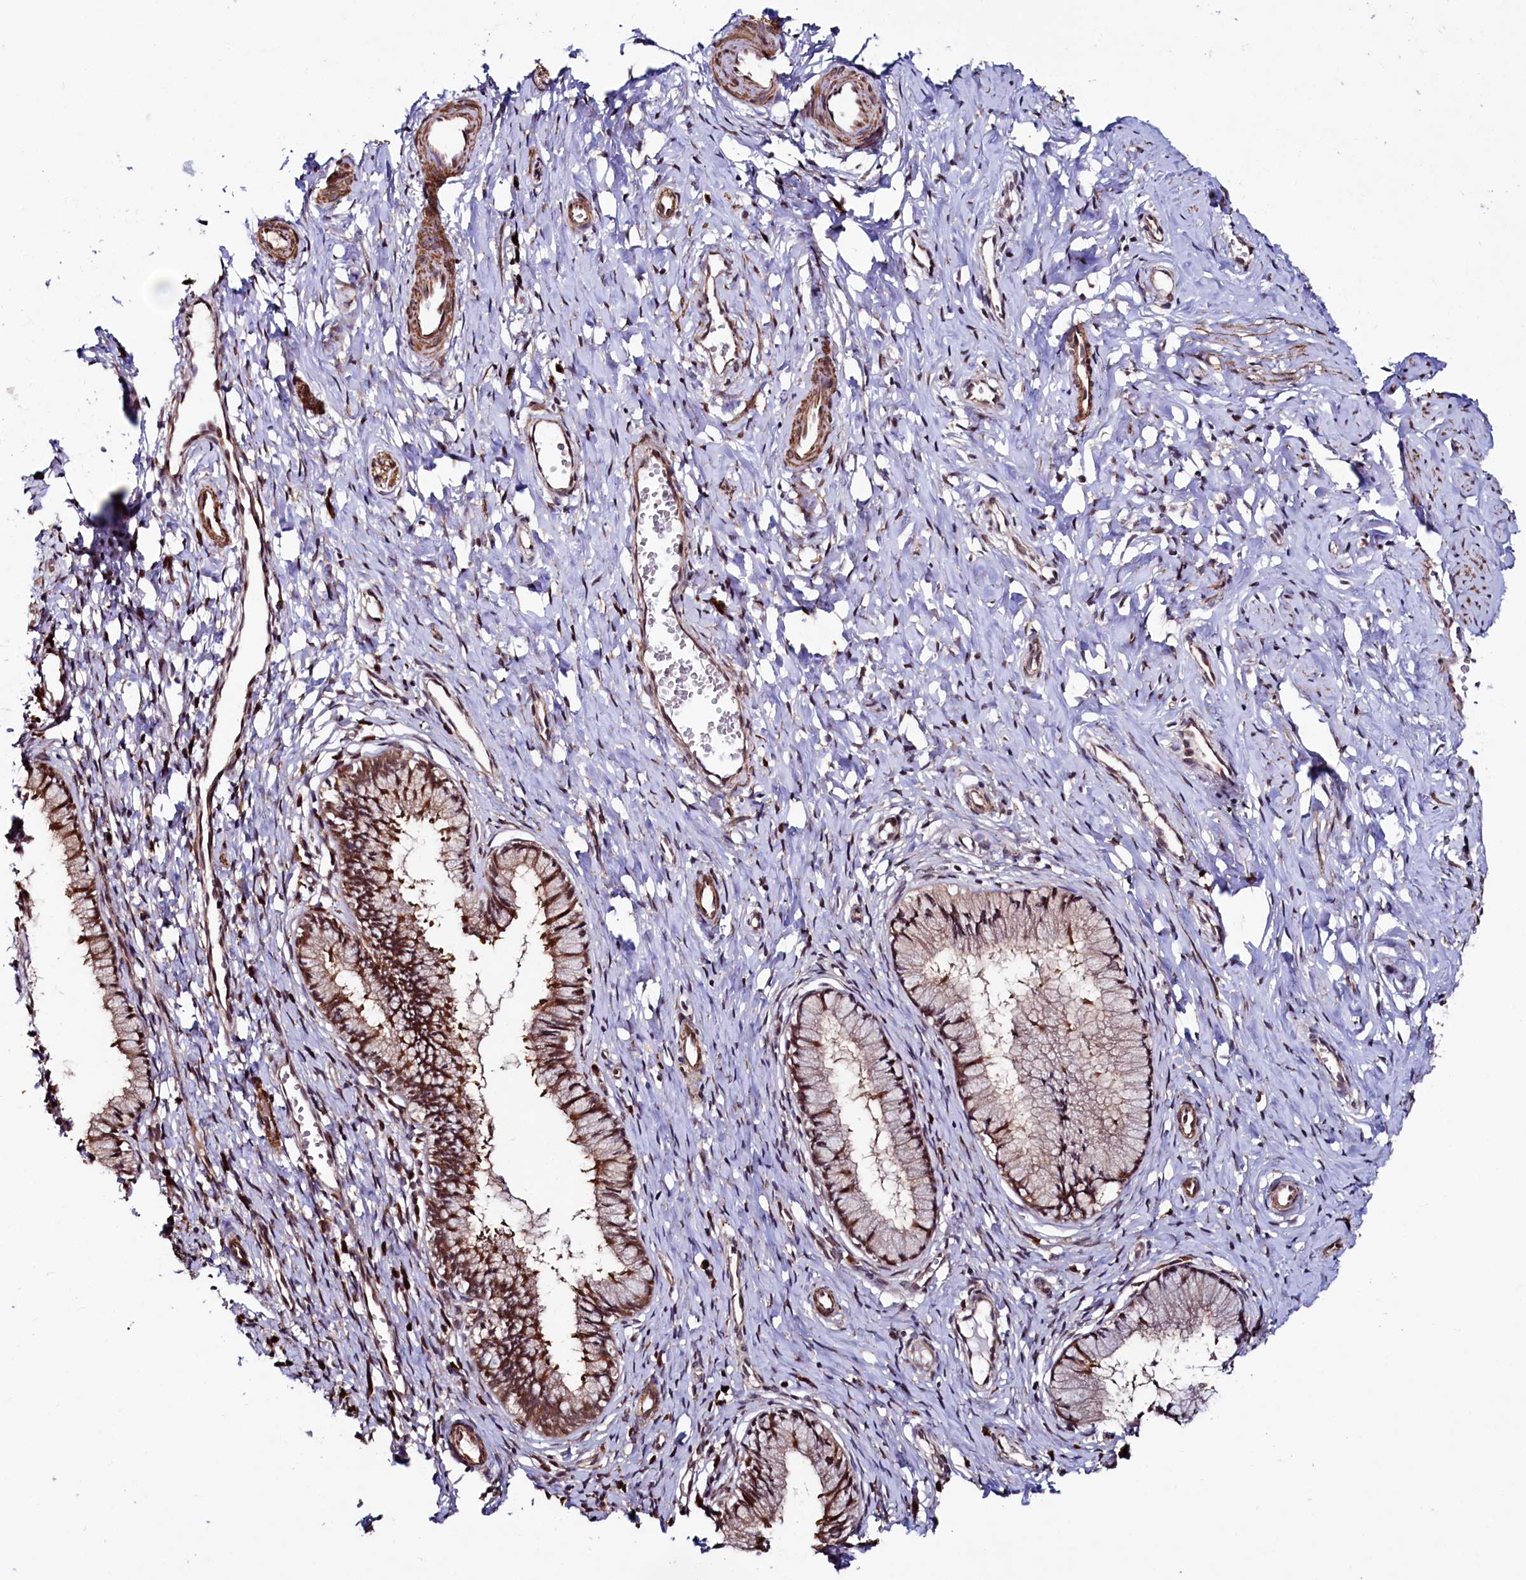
{"staining": {"intensity": "moderate", "quantity": ">75%", "location": "cytoplasmic/membranous,nuclear"}, "tissue": "cervix", "cell_type": "Glandular cells", "image_type": "normal", "snomed": [{"axis": "morphology", "description": "Normal tissue, NOS"}, {"axis": "topography", "description": "Cervix"}], "caption": "Protein analysis of benign cervix reveals moderate cytoplasmic/membranous,nuclear staining in approximately >75% of glandular cells.", "gene": "LEO1", "patient": {"sex": "female", "age": 27}}